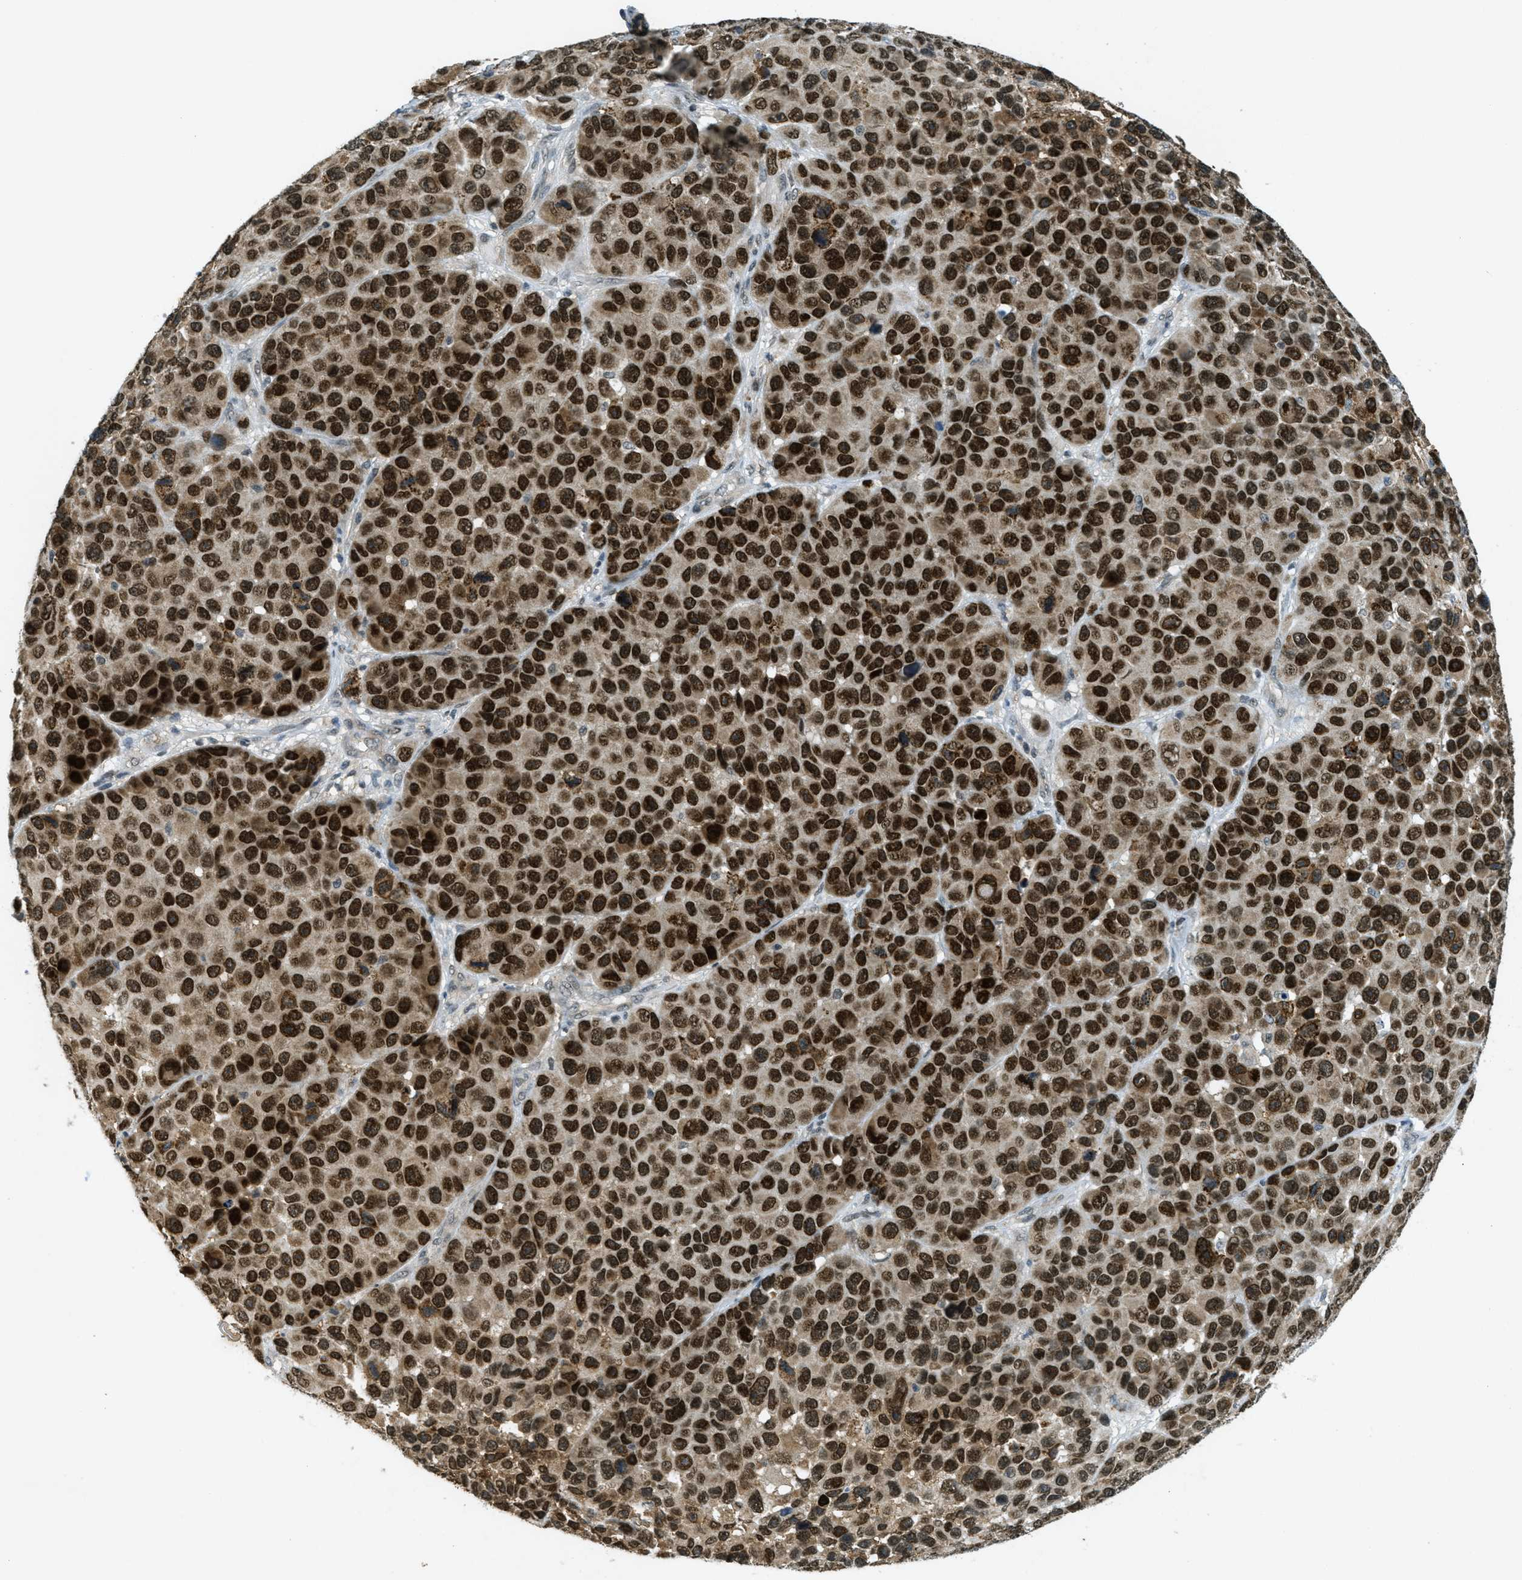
{"staining": {"intensity": "strong", "quantity": ">75%", "location": "nuclear"}, "tissue": "melanoma", "cell_type": "Tumor cells", "image_type": "cancer", "snomed": [{"axis": "morphology", "description": "Malignant melanoma, NOS"}, {"axis": "topography", "description": "Skin"}], "caption": "Protein expression analysis of malignant melanoma displays strong nuclear expression in approximately >75% of tumor cells.", "gene": "TCF20", "patient": {"sex": "male", "age": 53}}